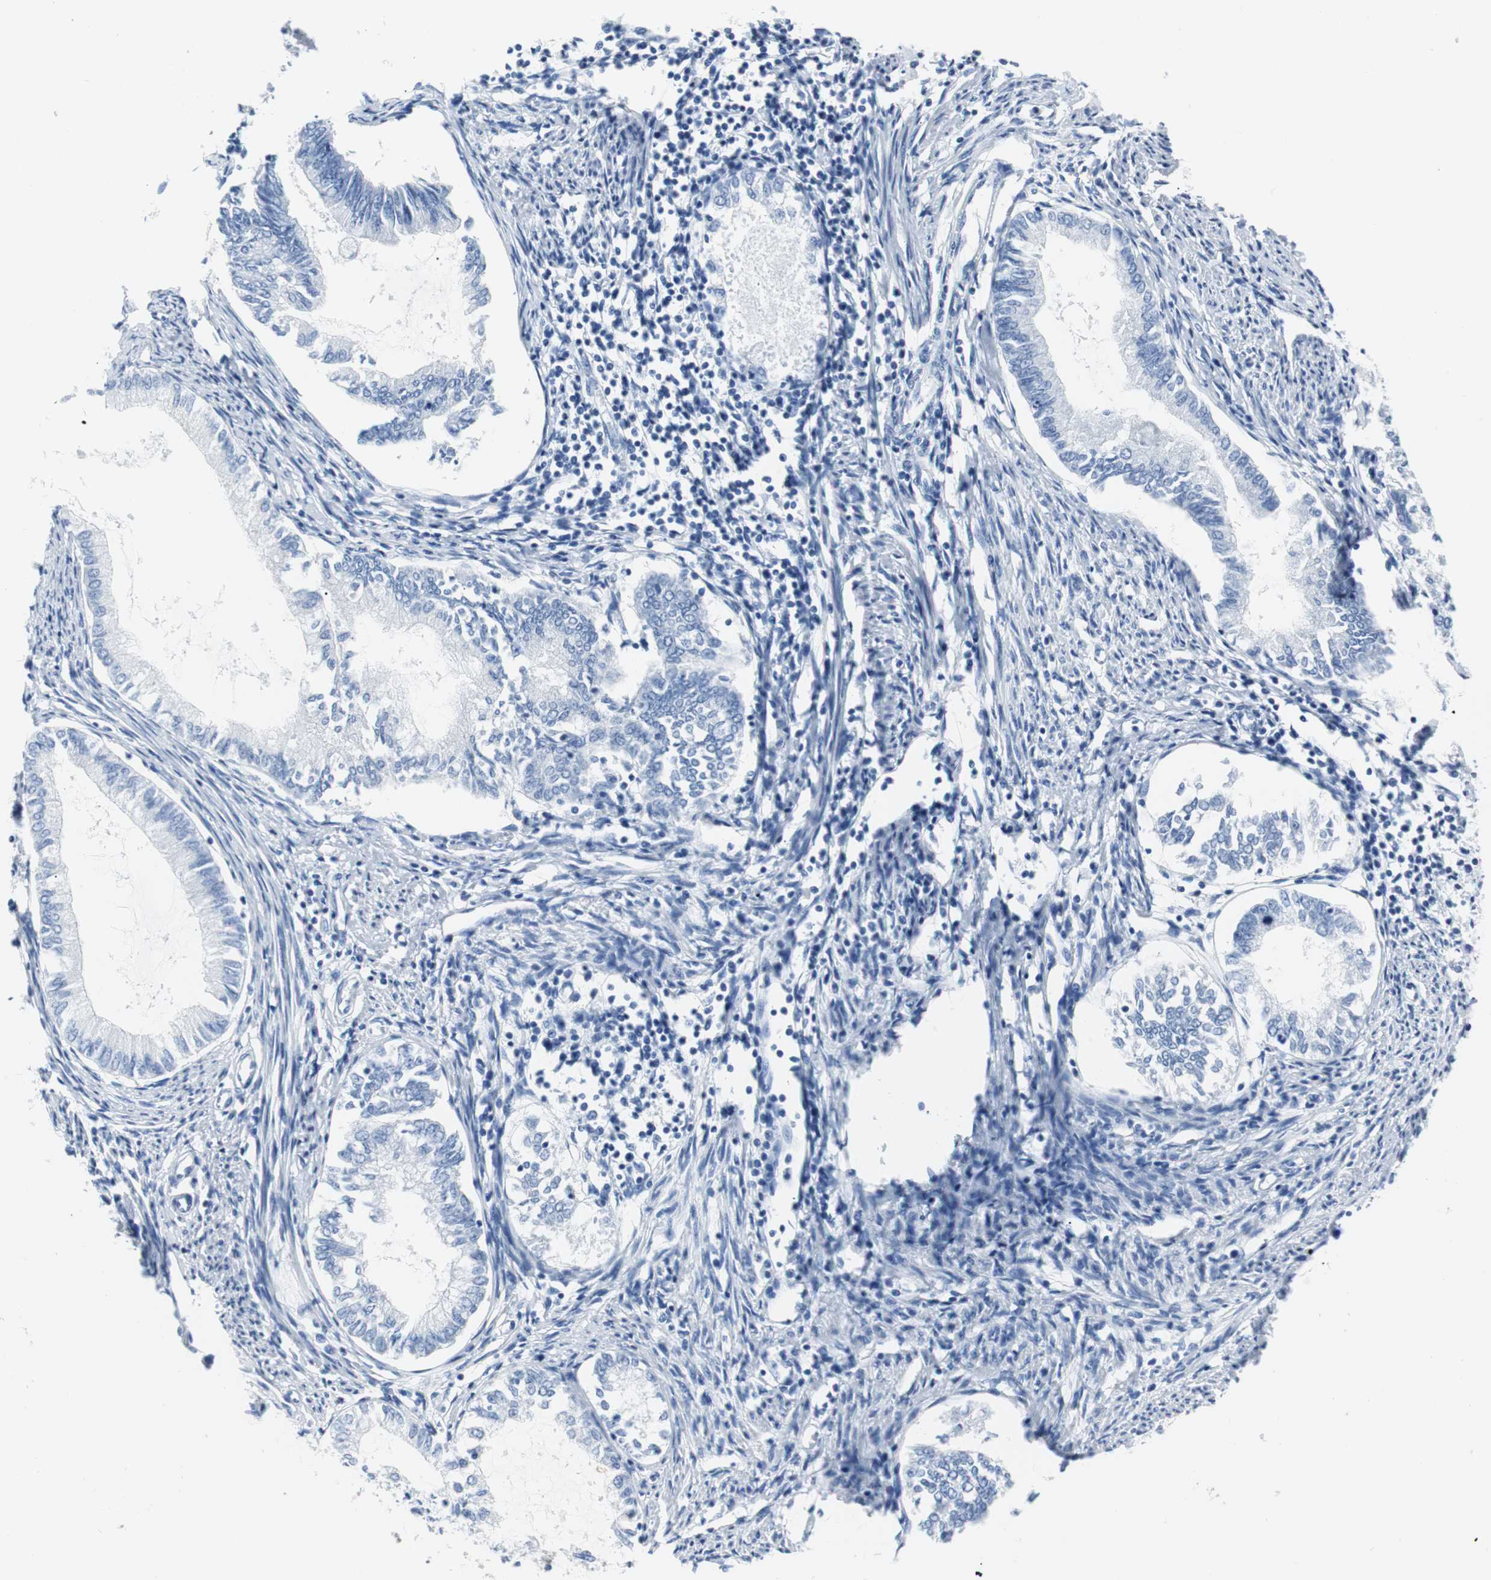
{"staining": {"intensity": "negative", "quantity": "none", "location": "none"}, "tissue": "endometrial cancer", "cell_type": "Tumor cells", "image_type": "cancer", "snomed": [{"axis": "morphology", "description": "Adenocarcinoma, NOS"}, {"axis": "topography", "description": "Endometrium"}], "caption": "This is an IHC photomicrograph of endometrial adenocarcinoma. There is no expression in tumor cells.", "gene": "GAP43", "patient": {"sex": "female", "age": 86}}